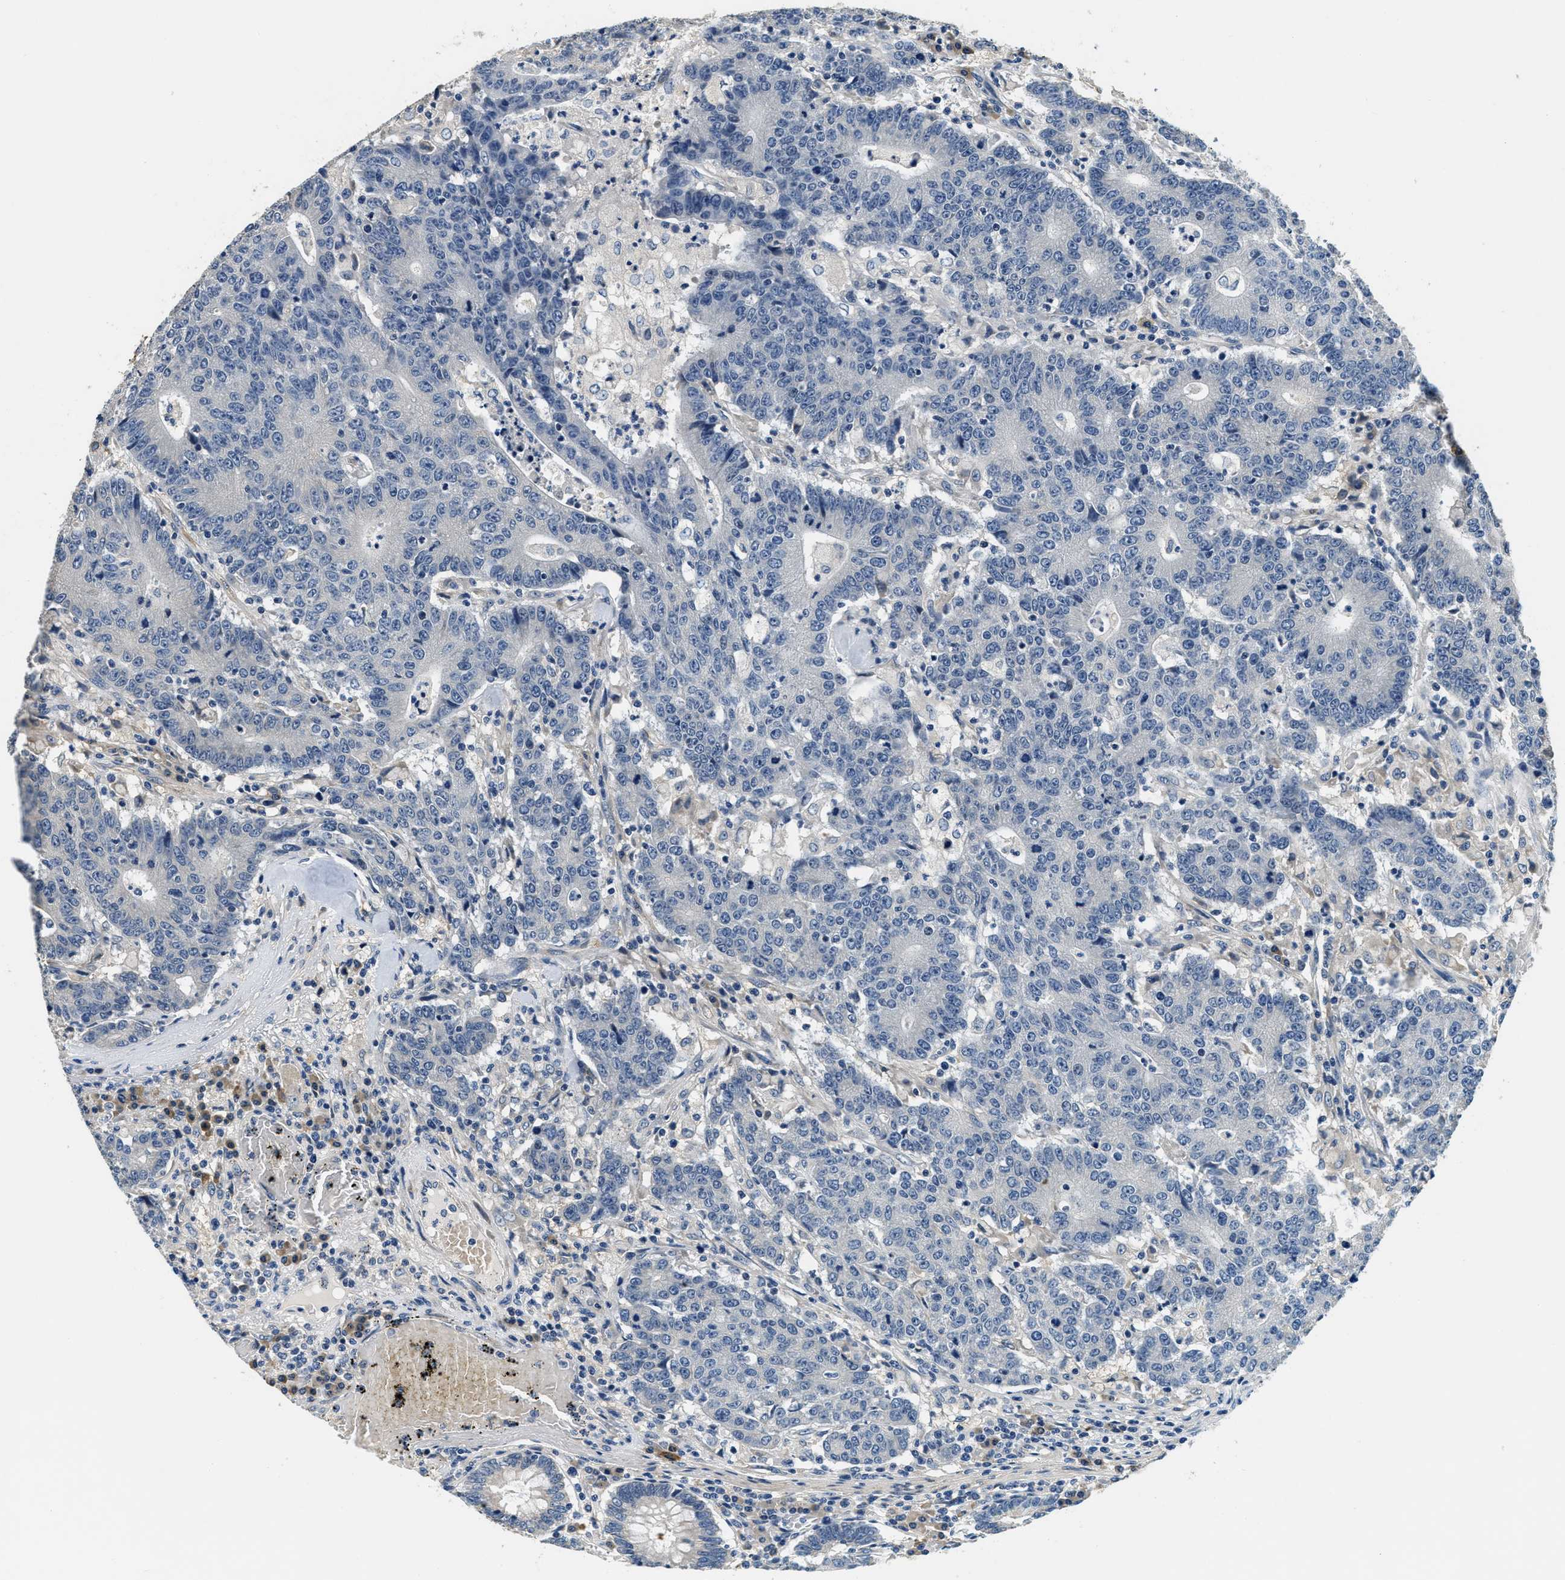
{"staining": {"intensity": "negative", "quantity": "none", "location": "none"}, "tissue": "colorectal cancer", "cell_type": "Tumor cells", "image_type": "cancer", "snomed": [{"axis": "morphology", "description": "Normal tissue, NOS"}, {"axis": "morphology", "description": "Adenocarcinoma, NOS"}, {"axis": "topography", "description": "Colon"}], "caption": "The immunohistochemistry (IHC) image has no significant staining in tumor cells of adenocarcinoma (colorectal) tissue.", "gene": "ALDH3A2", "patient": {"sex": "female", "age": 75}}